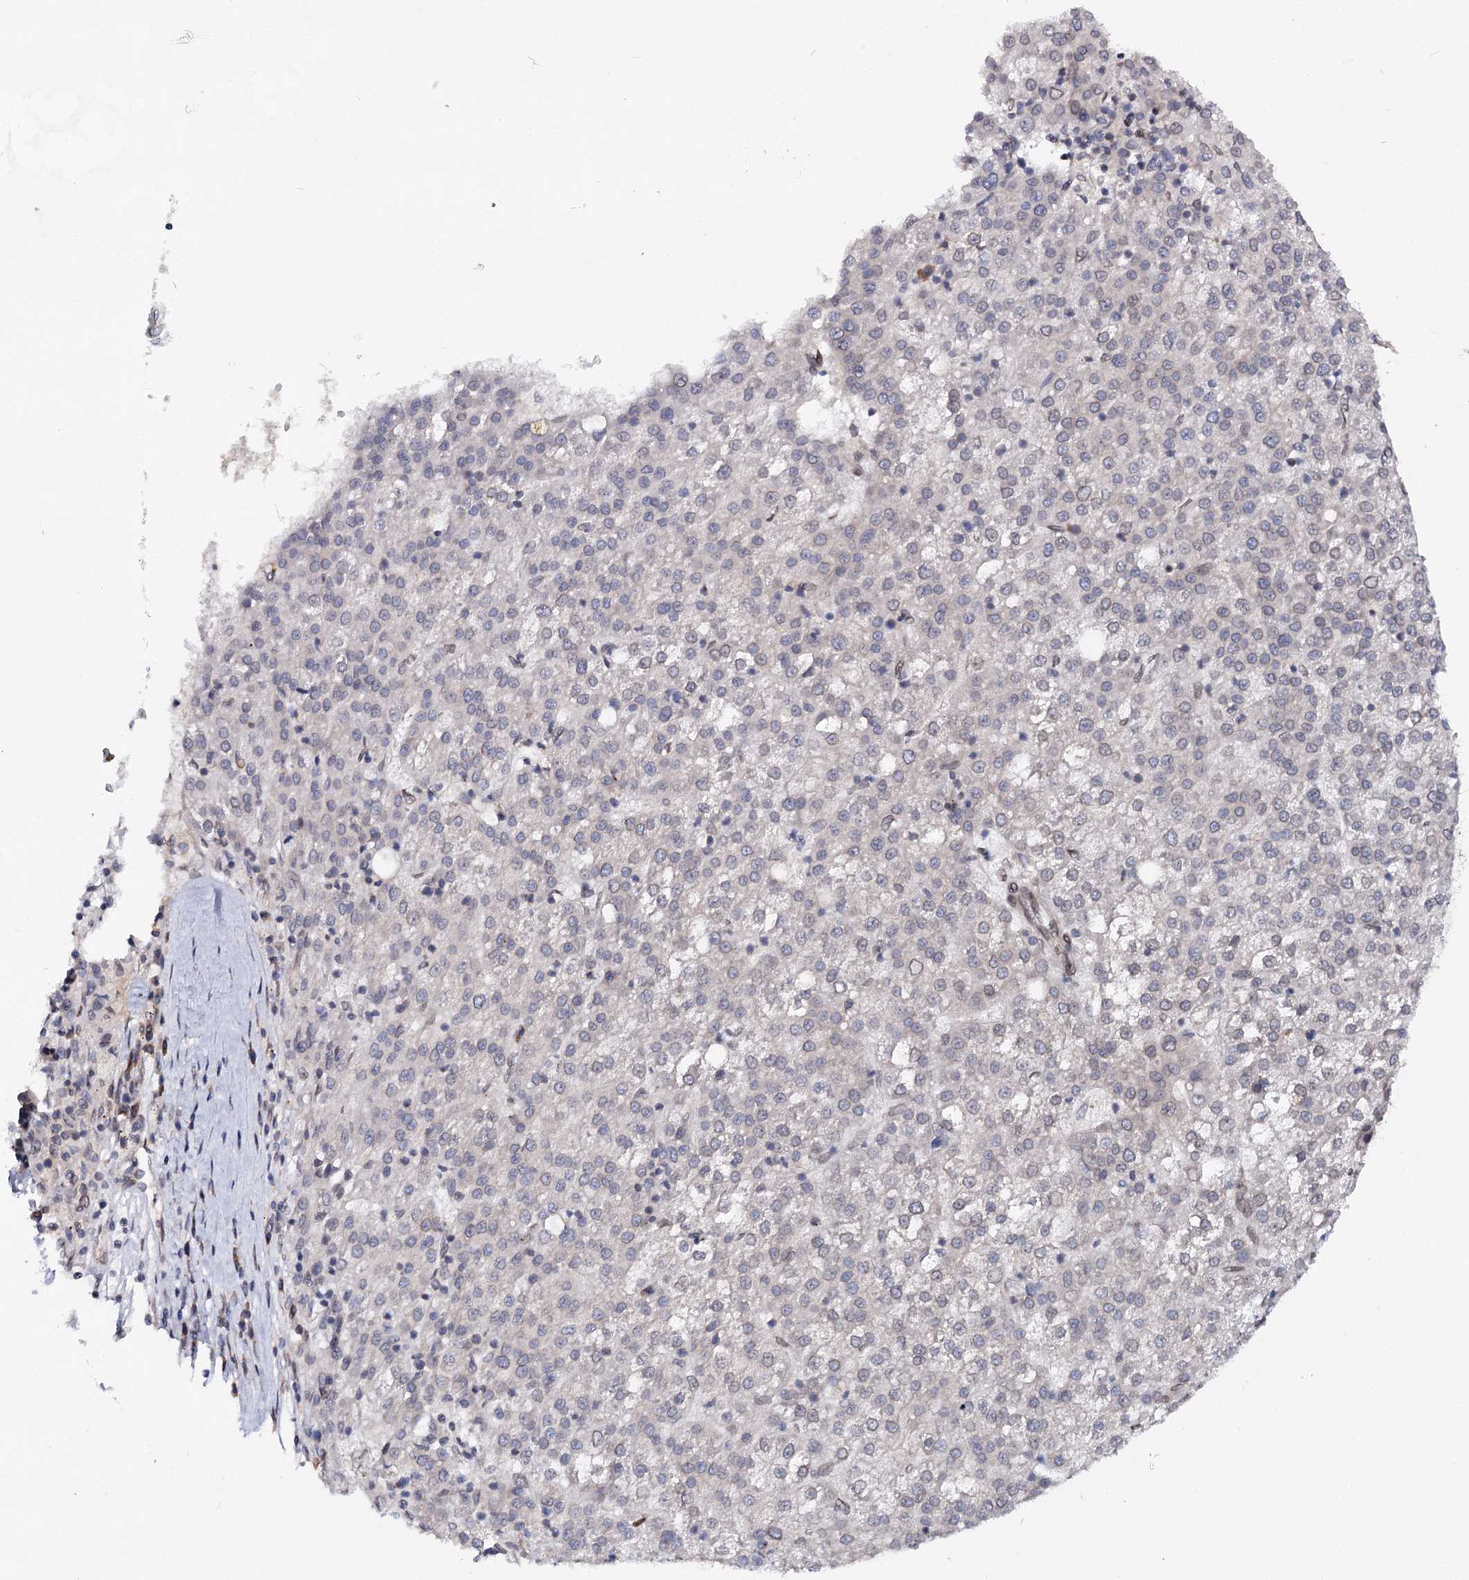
{"staining": {"intensity": "negative", "quantity": "none", "location": "none"}, "tissue": "liver cancer", "cell_type": "Tumor cells", "image_type": "cancer", "snomed": [{"axis": "morphology", "description": "Carcinoma, Hepatocellular, NOS"}, {"axis": "topography", "description": "Liver"}], "caption": "The micrograph exhibits no staining of tumor cells in liver cancer.", "gene": "FGFR1OP2", "patient": {"sex": "female", "age": 58}}